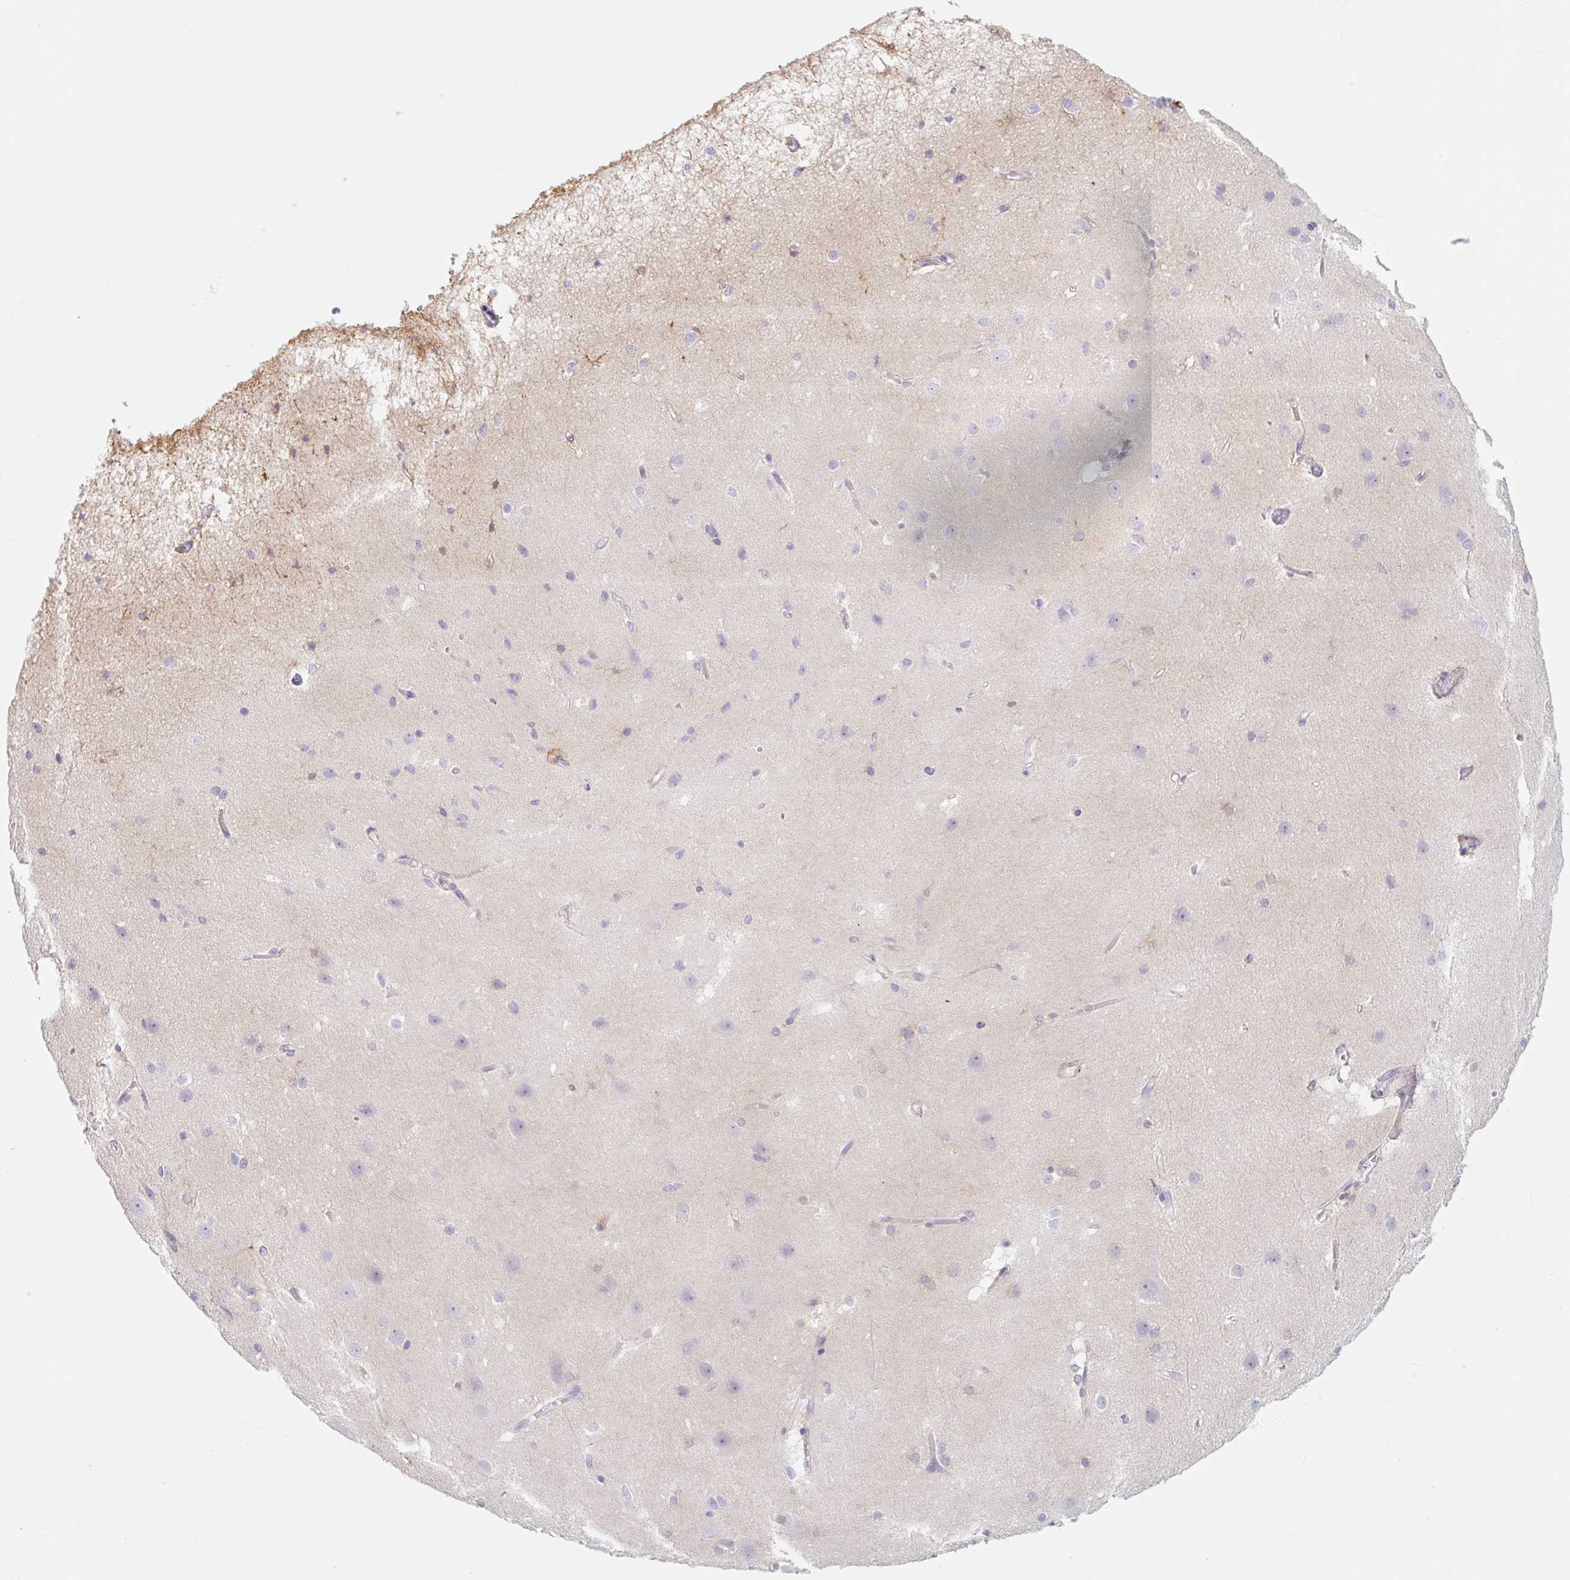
{"staining": {"intensity": "negative", "quantity": "none", "location": "none"}, "tissue": "cerebral cortex", "cell_type": "Endothelial cells", "image_type": "normal", "snomed": [{"axis": "morphology", "description": "Normal tissue, NOS"}, {"axis": "topography", "description": "Cerebral cortex"}], "caption": "This histopathology image is of normal cerebral cortex stained with immunohistochemistry (IHC) to label a protein in brown with the nuclei are counter-stained blue. There is no staining in endothelial cells.", "gene": "LYVE1", "patient": {"sex": "male", "age": 37}}